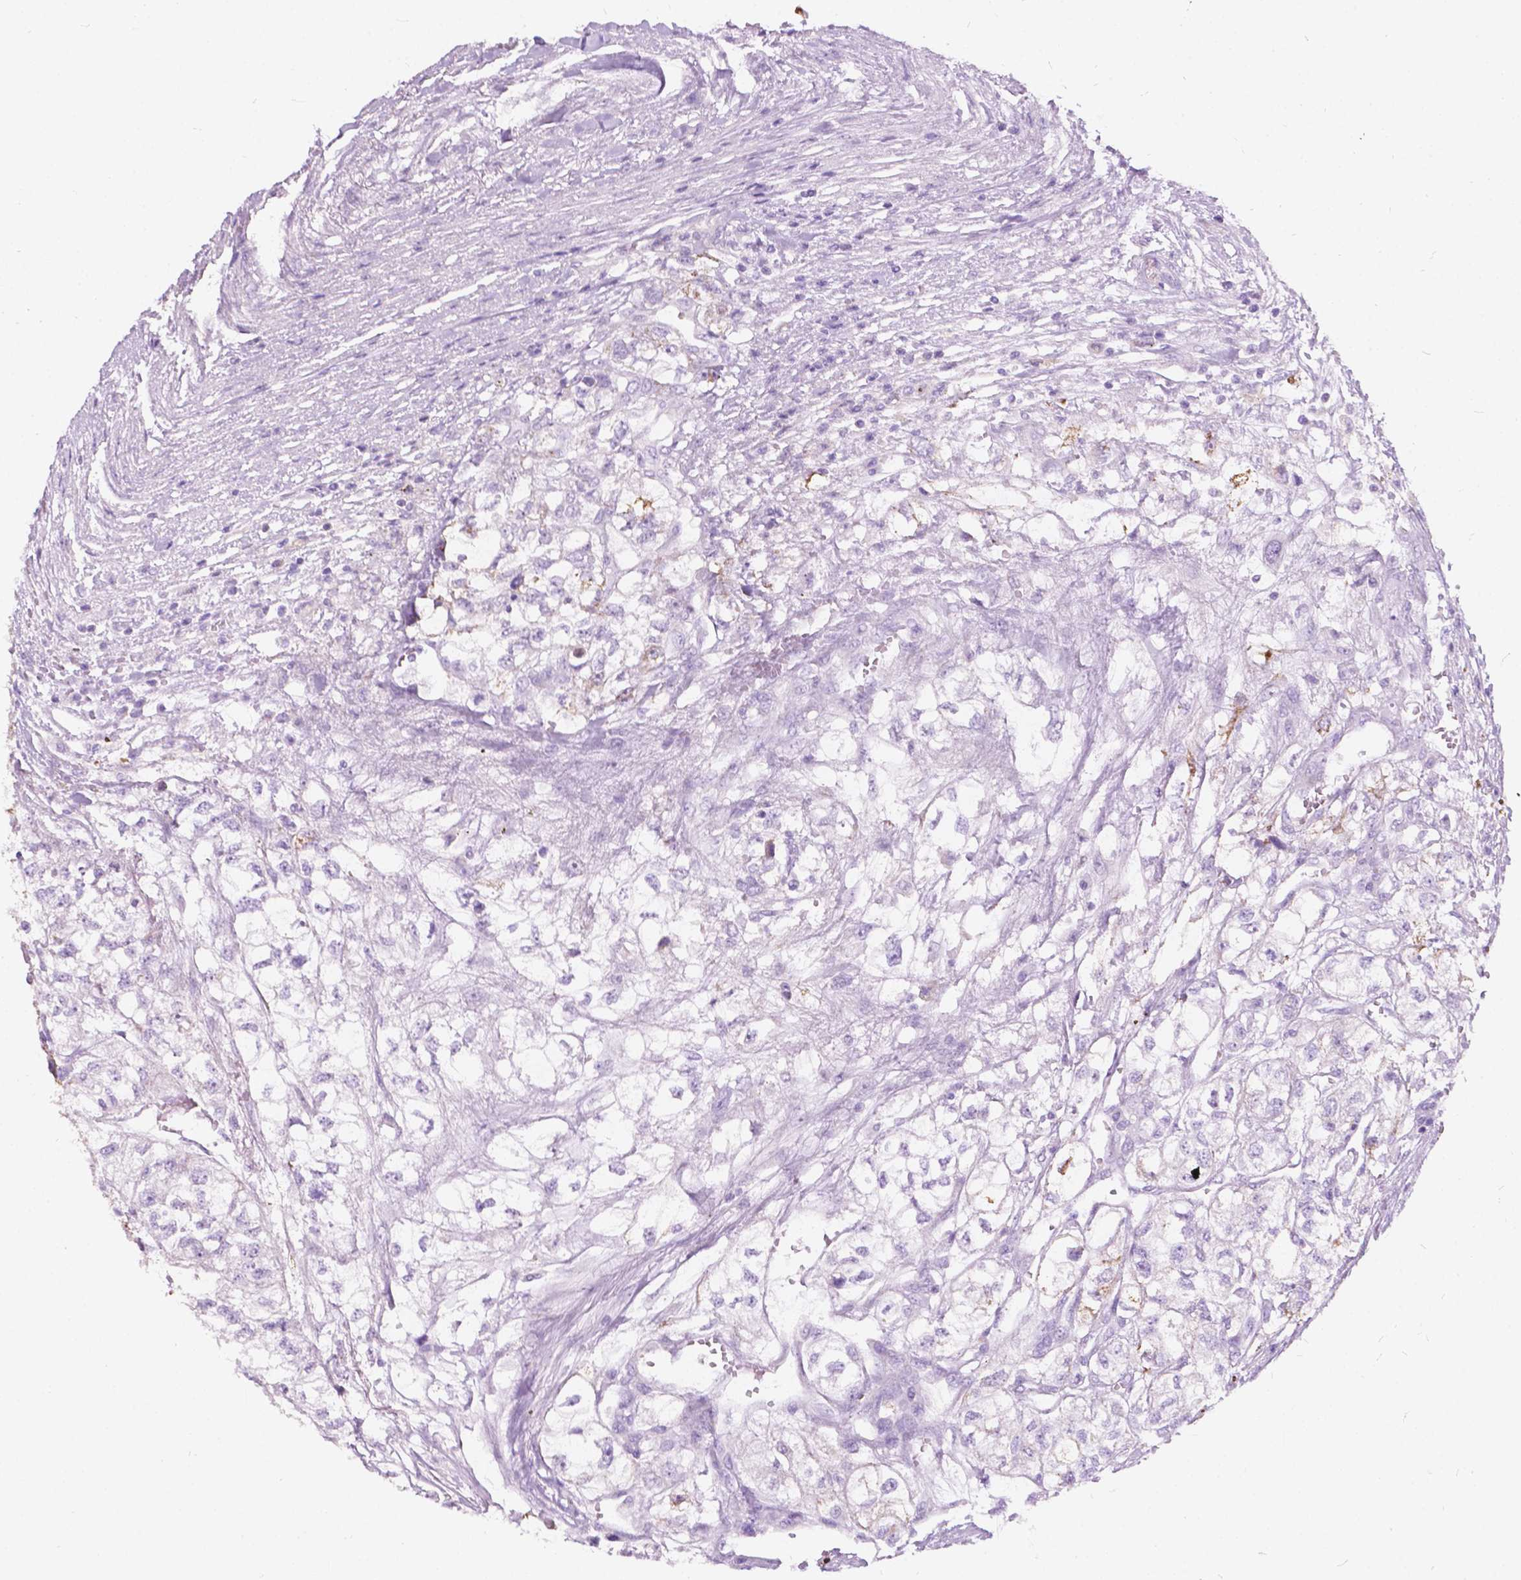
{"staining": {"intensity": "moderate", "quantity": "<25%", "location": "cytoplasmic/membranous"}, "tissue": "renal cancer", "cell_type": "Tumor cells", "image_type": "cancer", "snomed": [{"axis": "morphology", "description": "Adenocarcinoma, NOS"}, {"axis": "topography", "description": "Kidney"}], "caption": "An immunohistochemistry (IHC) photomicrograph of tumor tissue is shown. Protein staining in brown labels moderate cytoplasmic/membranous positivity in adenocarcinoma (renal) within tumor cells.", "gene": "NOS1AP", "patient": {"sex": "male", "age": 56}}